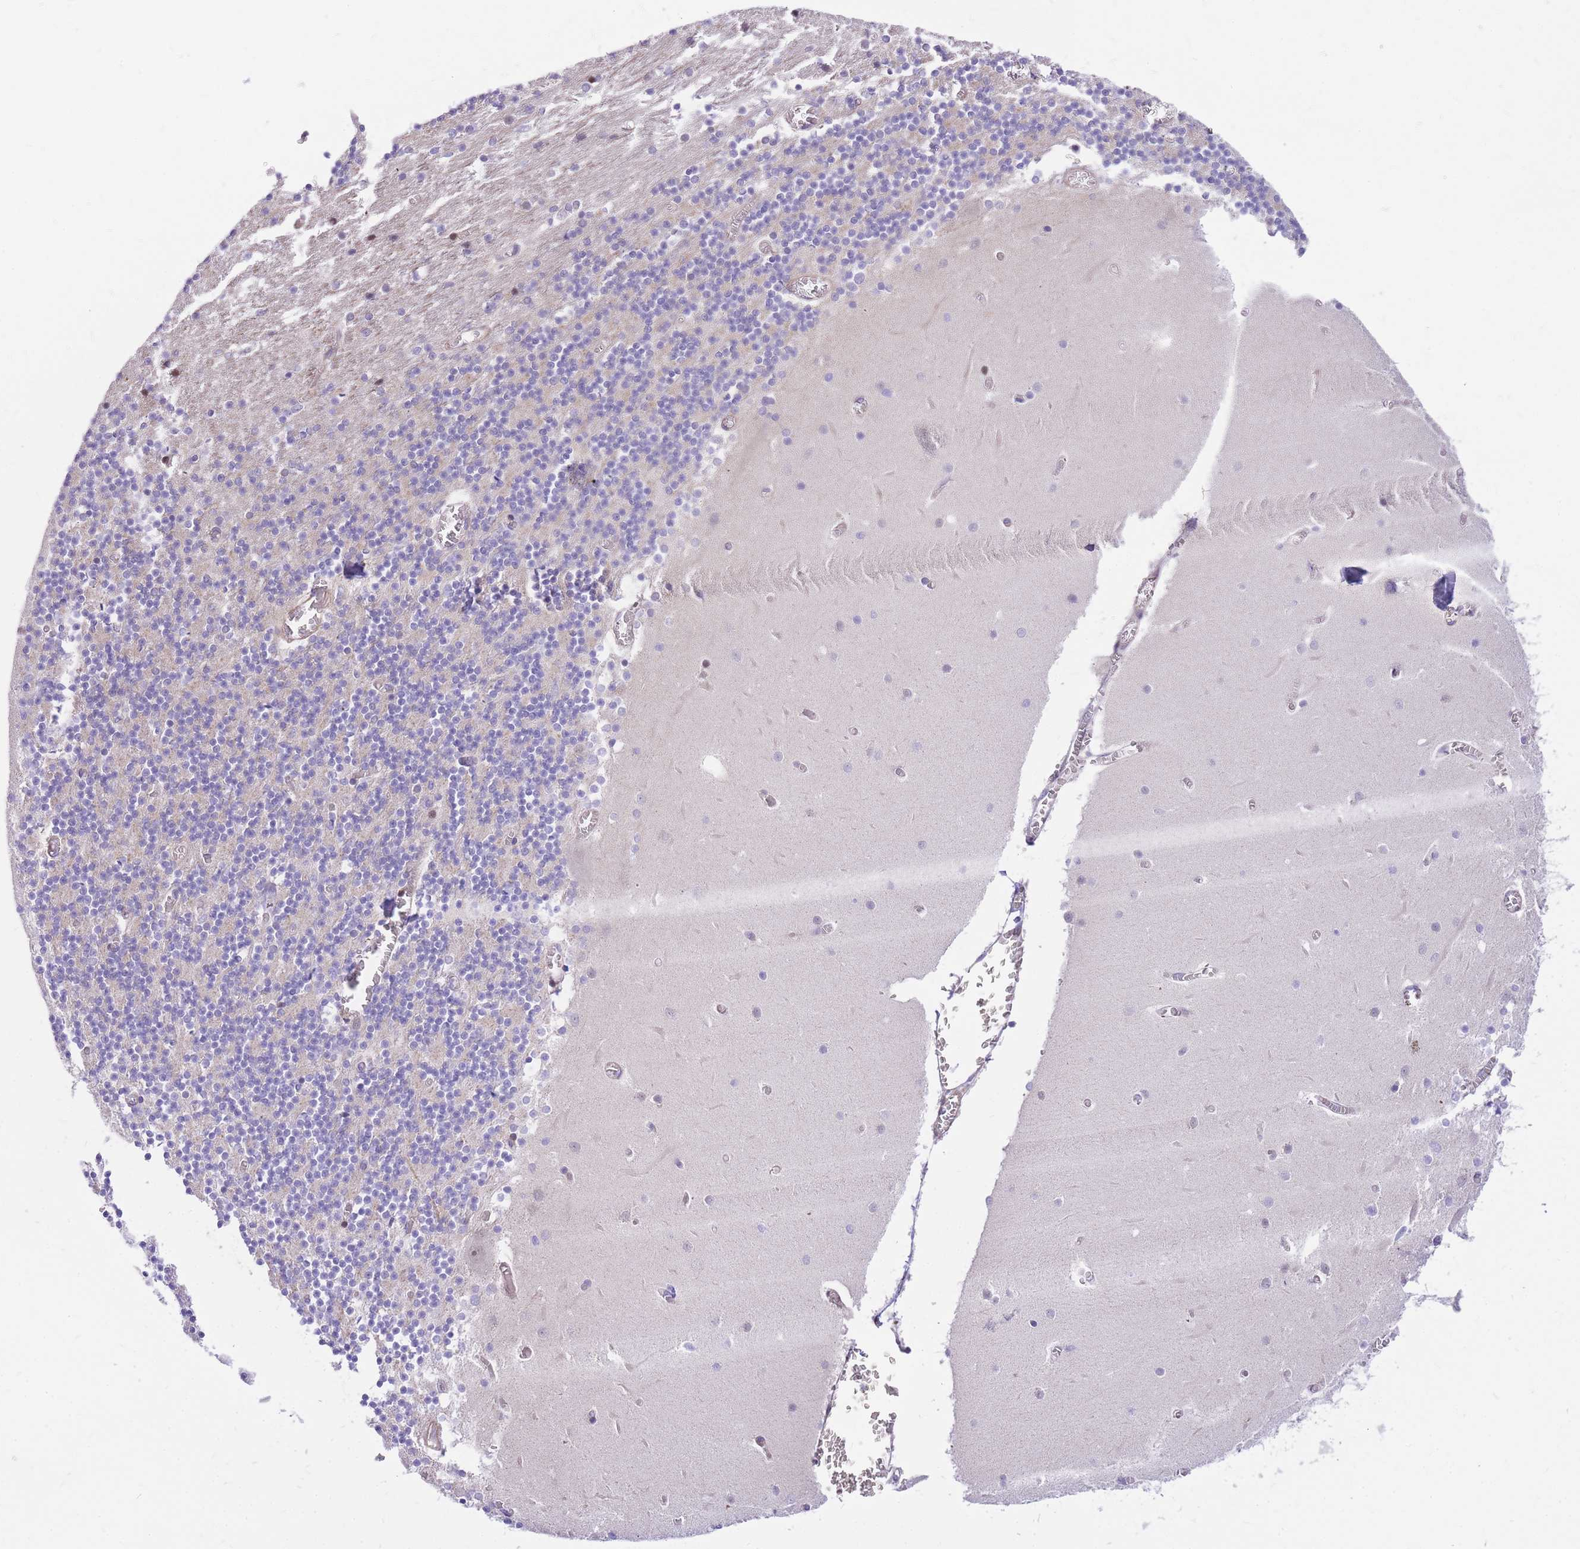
{"staining": {"intensity": "negative", "quantity": "none", "location": "none"}, "tissue": "cerebellum", "cell_type": "Cells in granular layer", "image_type": "normal", "snomed": [{"axis": "morphology", "description": "Normal tissue, NOS"}, {"axis": "topography", "description": "Cerebellum"}], "caption": "Histopathology image shows no protein staining in cells in granular layer of normal cerebellum. (Immunohistochemistry (ihc), brightfield microscopy, high magnification).", "gene": "S100PBP", "patient": {"sex": "female", "age": 28}}